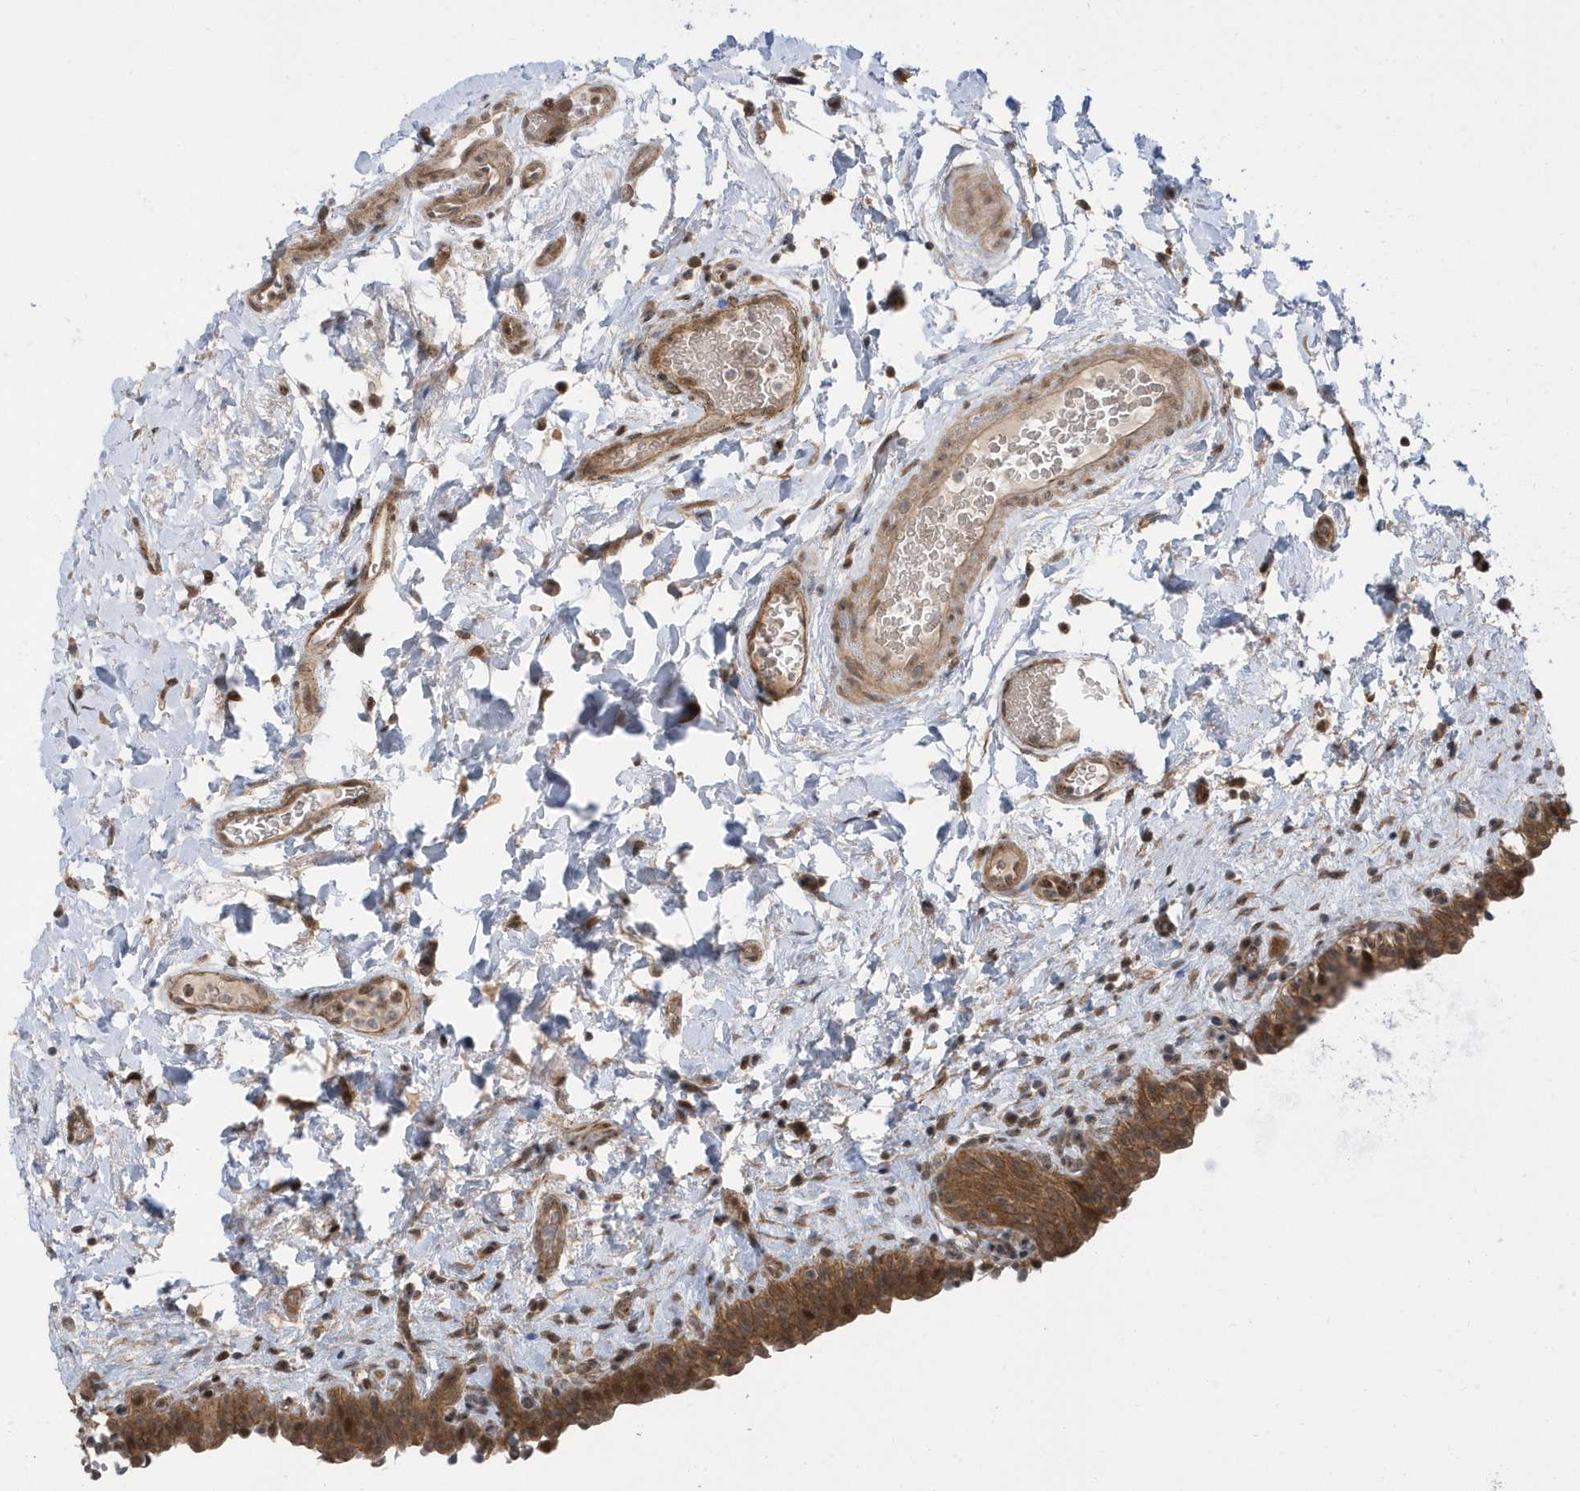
{"staining": {"intensity": "moderate", "quantity": ">75%", "location": "cytoplasmic/membranous,nuclear"}, "tissue": "urinary bladder", "cell_type": "Urothelial cells", "image_type": "normal", "snomed": [{"axis": "morphology", "description": "Normal tissue, NOS"}, {"axis": "topography", "description": "Urinary bladder"}], "caption": "Protein expression analysis of unremarkable urinary bladder shows moderate cytoplasmic/membranous,nuclear positivity in approximately >75% of urothelial cells.", "gene": "USP53", "patient": {"sex": "male", "age": 83}}